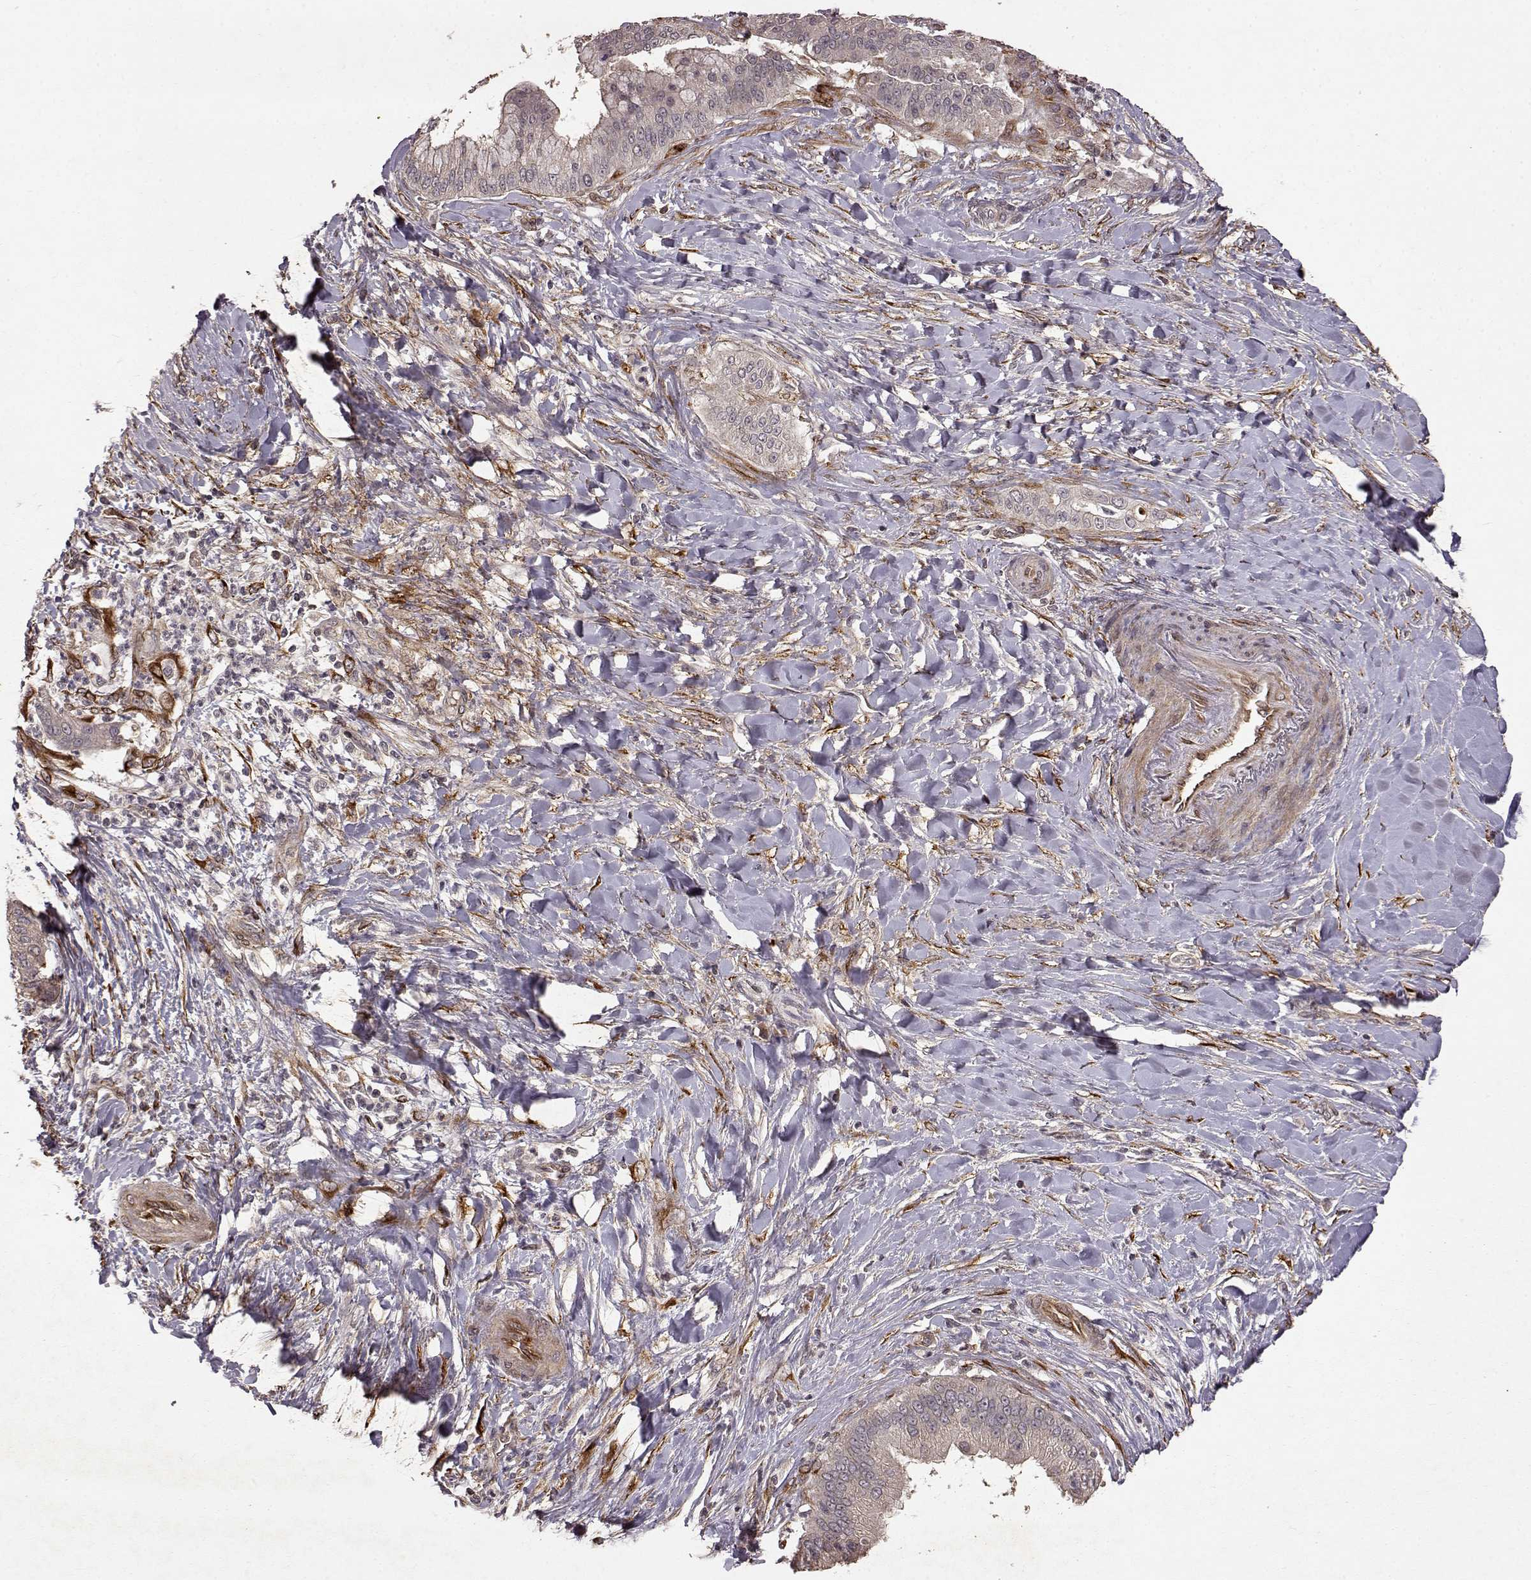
{"staining": {"intensity": "weak", "quantity": "<25%", "location": "cytoplasmic/membranous"}, "tissue": "liver cancer", "cell_type": "Tumor cells", "image_type": "cancer", "snomed": [{"axis": "morphology", "description": "Cholangiocarcinoma"}, {"axis": "topography", "description": "Liver"}], "caption": "DAB (3,3'-diaminobenzidine) immunohistochemical staining of cholangiocarcinoma (liver) demonstrates no significant staining in tumor cells.", "gene": "FSTL1", "patient": {"sex": "female", "age": 54}}